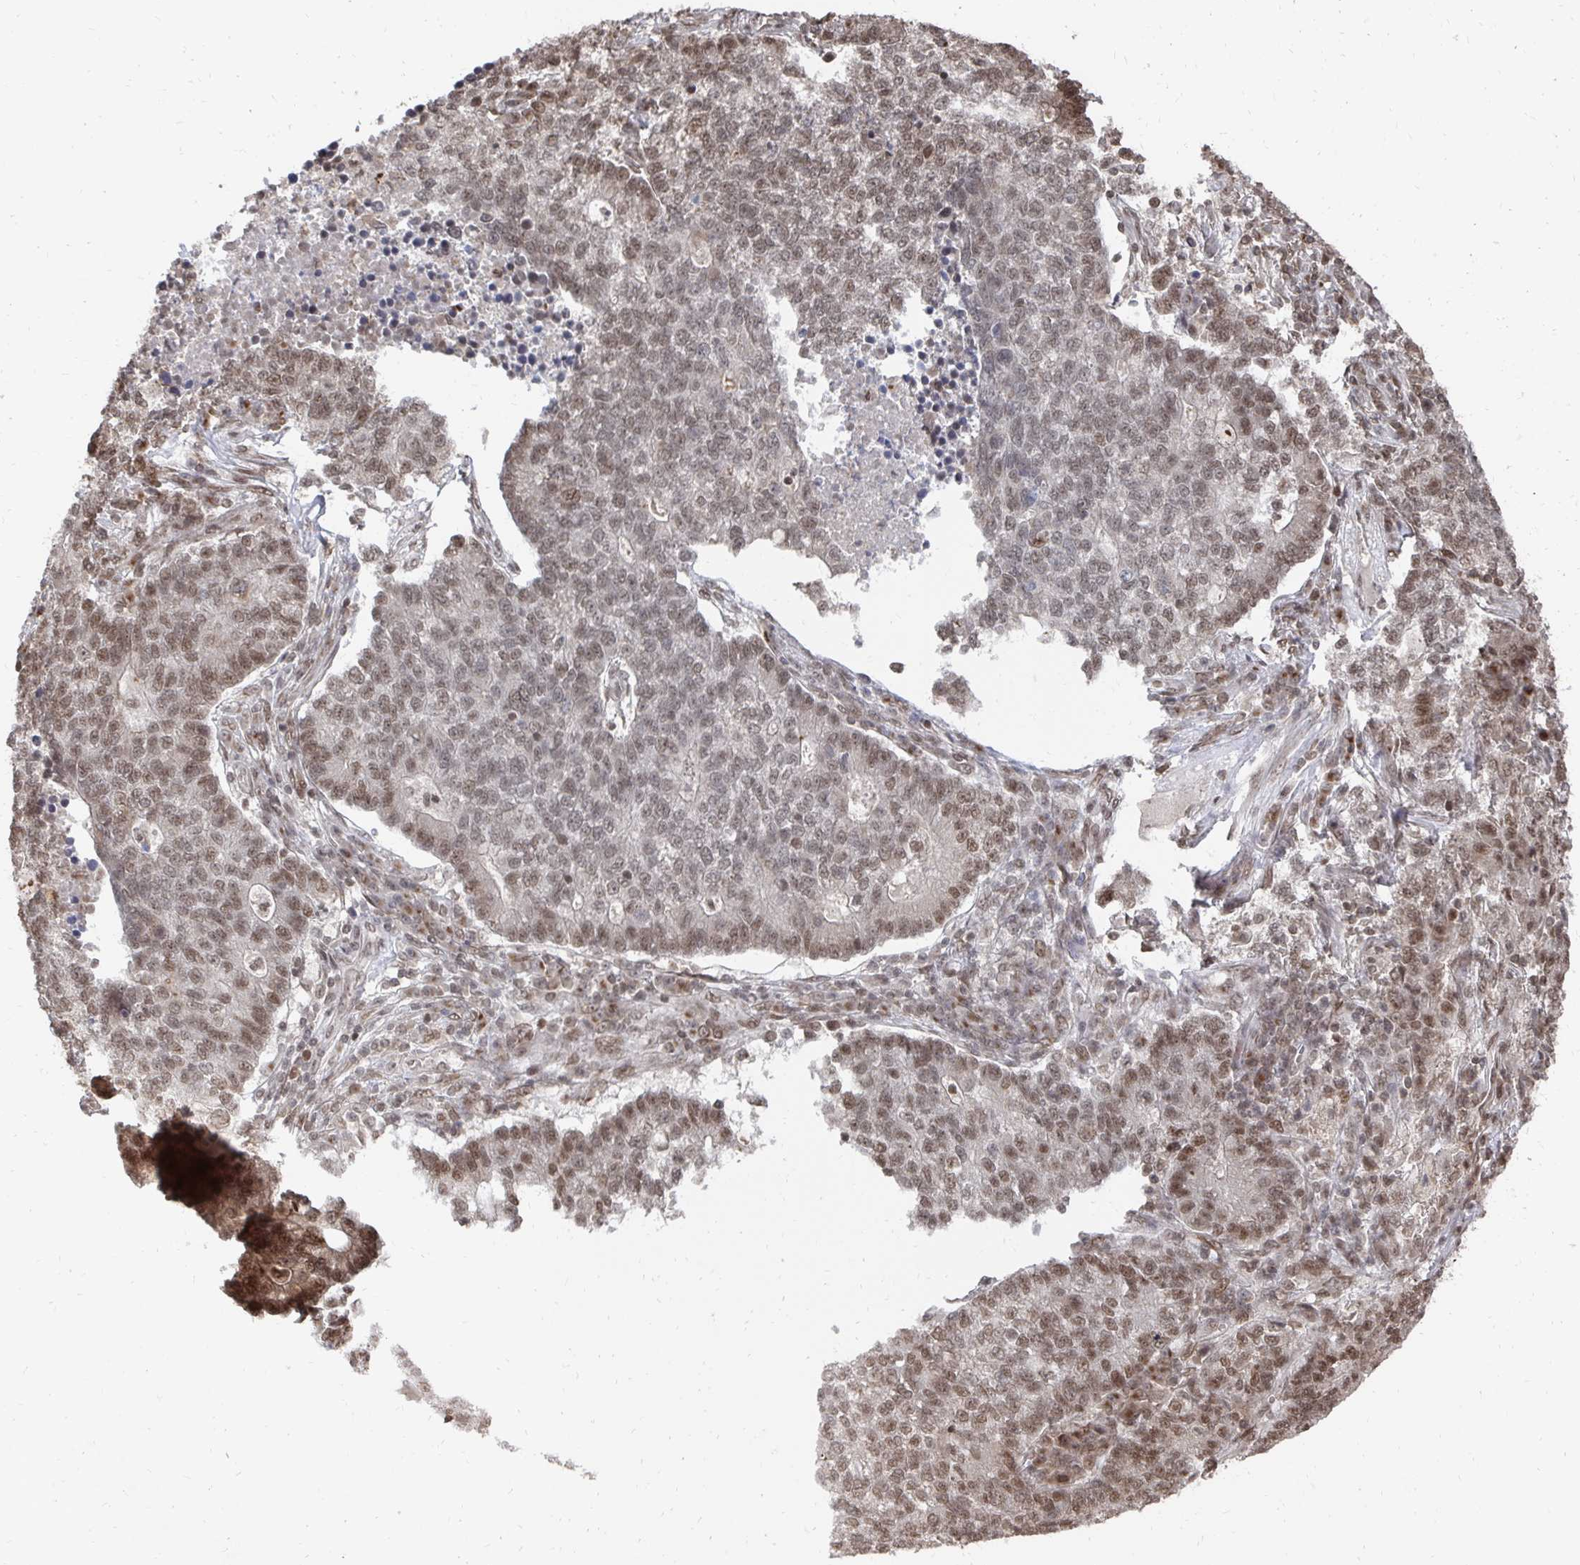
{"staining": {"intensity": "moderate", "quantity": "25%-75%", "location": "nuclear"}, "tissue": "lung cancer", "cell_type": "Tumor cells", "image_type": "cancer", "snomed": [{"axis": "morphology", "description": "Adenocarcinoma, NOS"}, {"axis": "topography", "description": "Lung"}], "caption": "About 25%-75% of tumor cells in human lung adenocarcinoma show moderate nuclear protein staining as visualized by brown immunohistochemical staining.", "gene": "GTF3C6", "patient": {"sex": "male", "age": 57}}